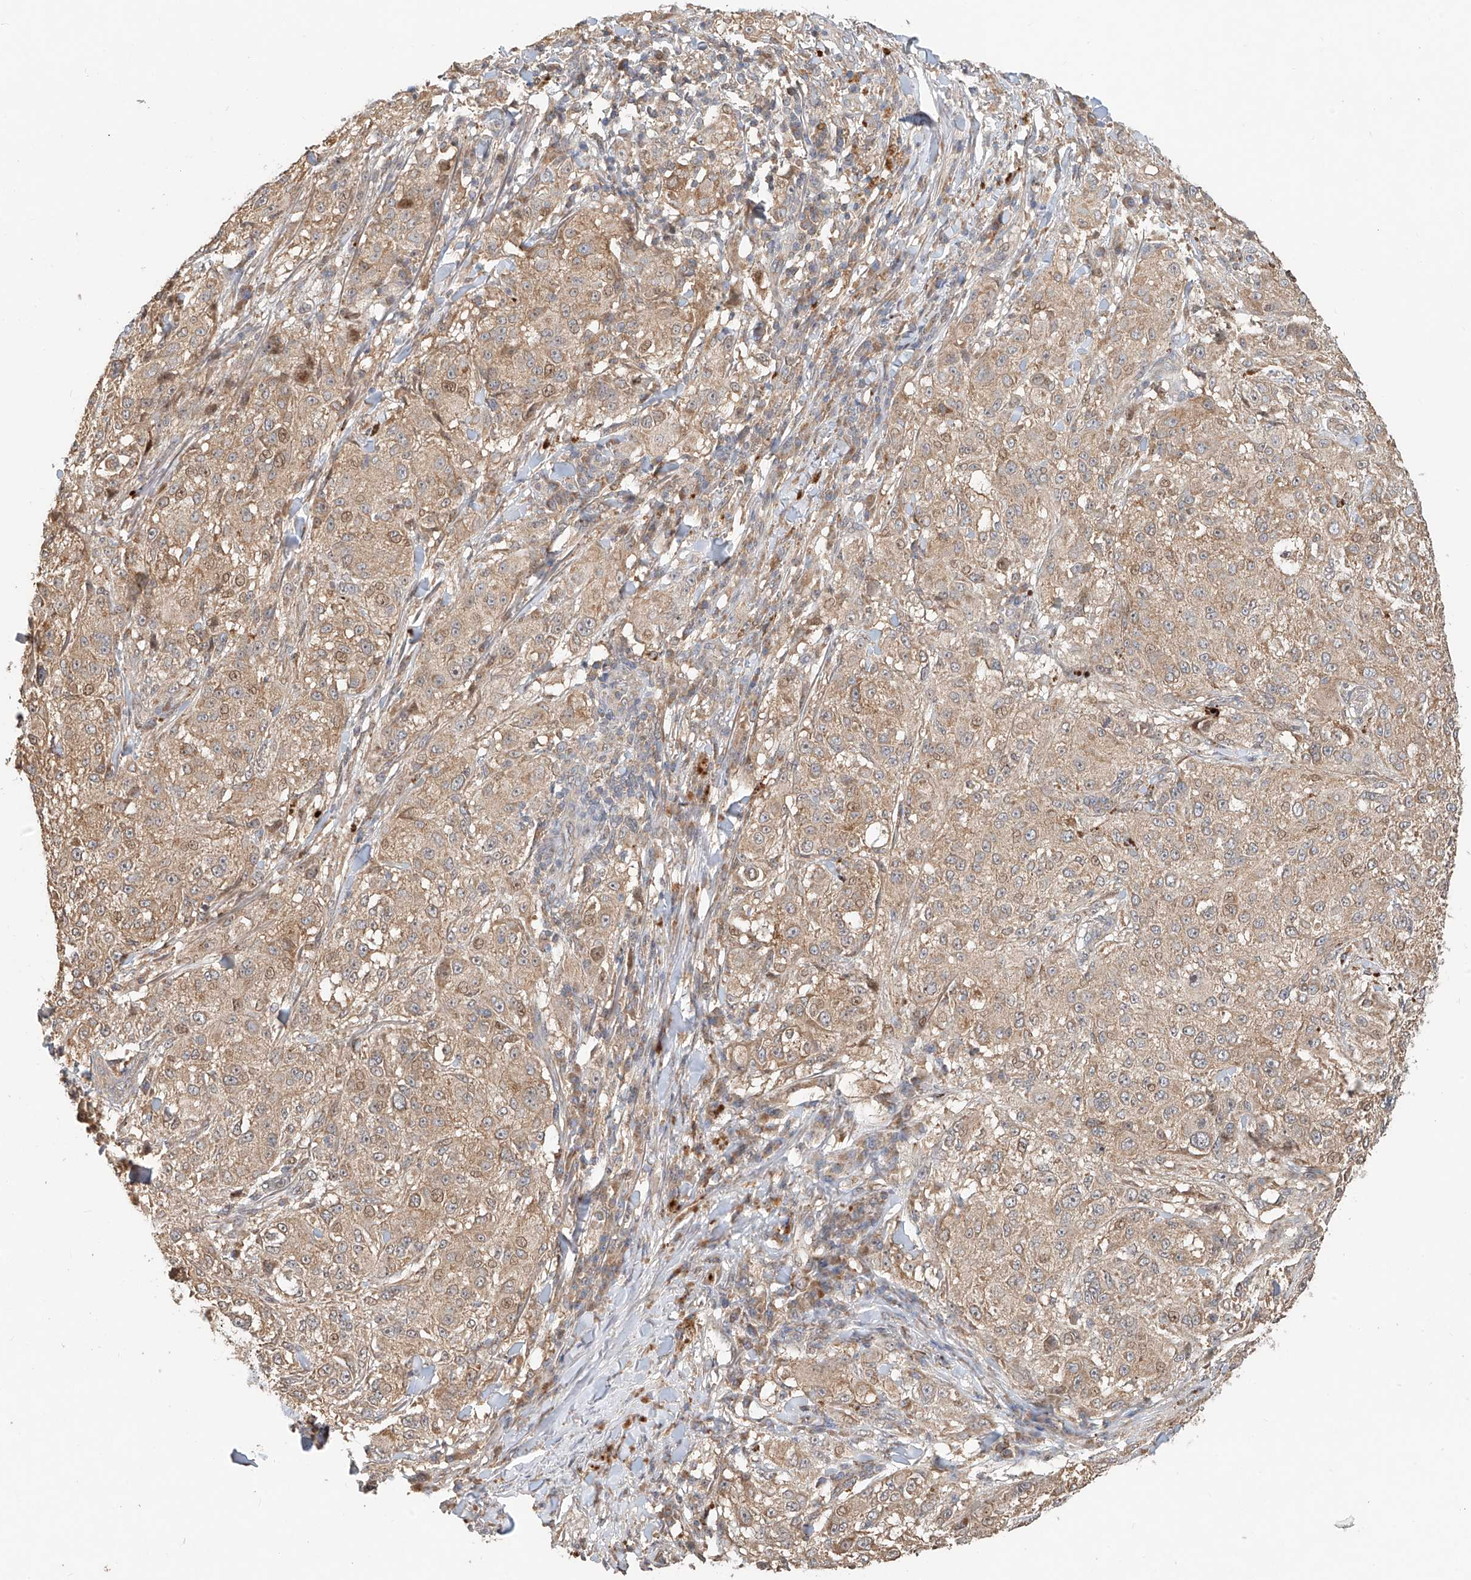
{"staining": {"intensity": "weak", "quantity": ">75%", "location": "cytoplasmic/membranous"}, "tissue": "melanoma", "cell_type": "Tumor cells", "image_type": "cancer", "snomed": [{"axis": "morphology", "description": "Necrosis, NOS"}, {"axis": "morphology", "description": "Malignant melanoma, NOS"}, {"axis": "topography", "description": "Skin"}], "caption": "Melanoma tissue exhibits weak cytoplasmic/membranous staining in about >75% of tumor cells (IHC, brightfield microscopy, high magnification).", "gene": "TMEM61", "patient": {"sex": "female", "age": 87}}